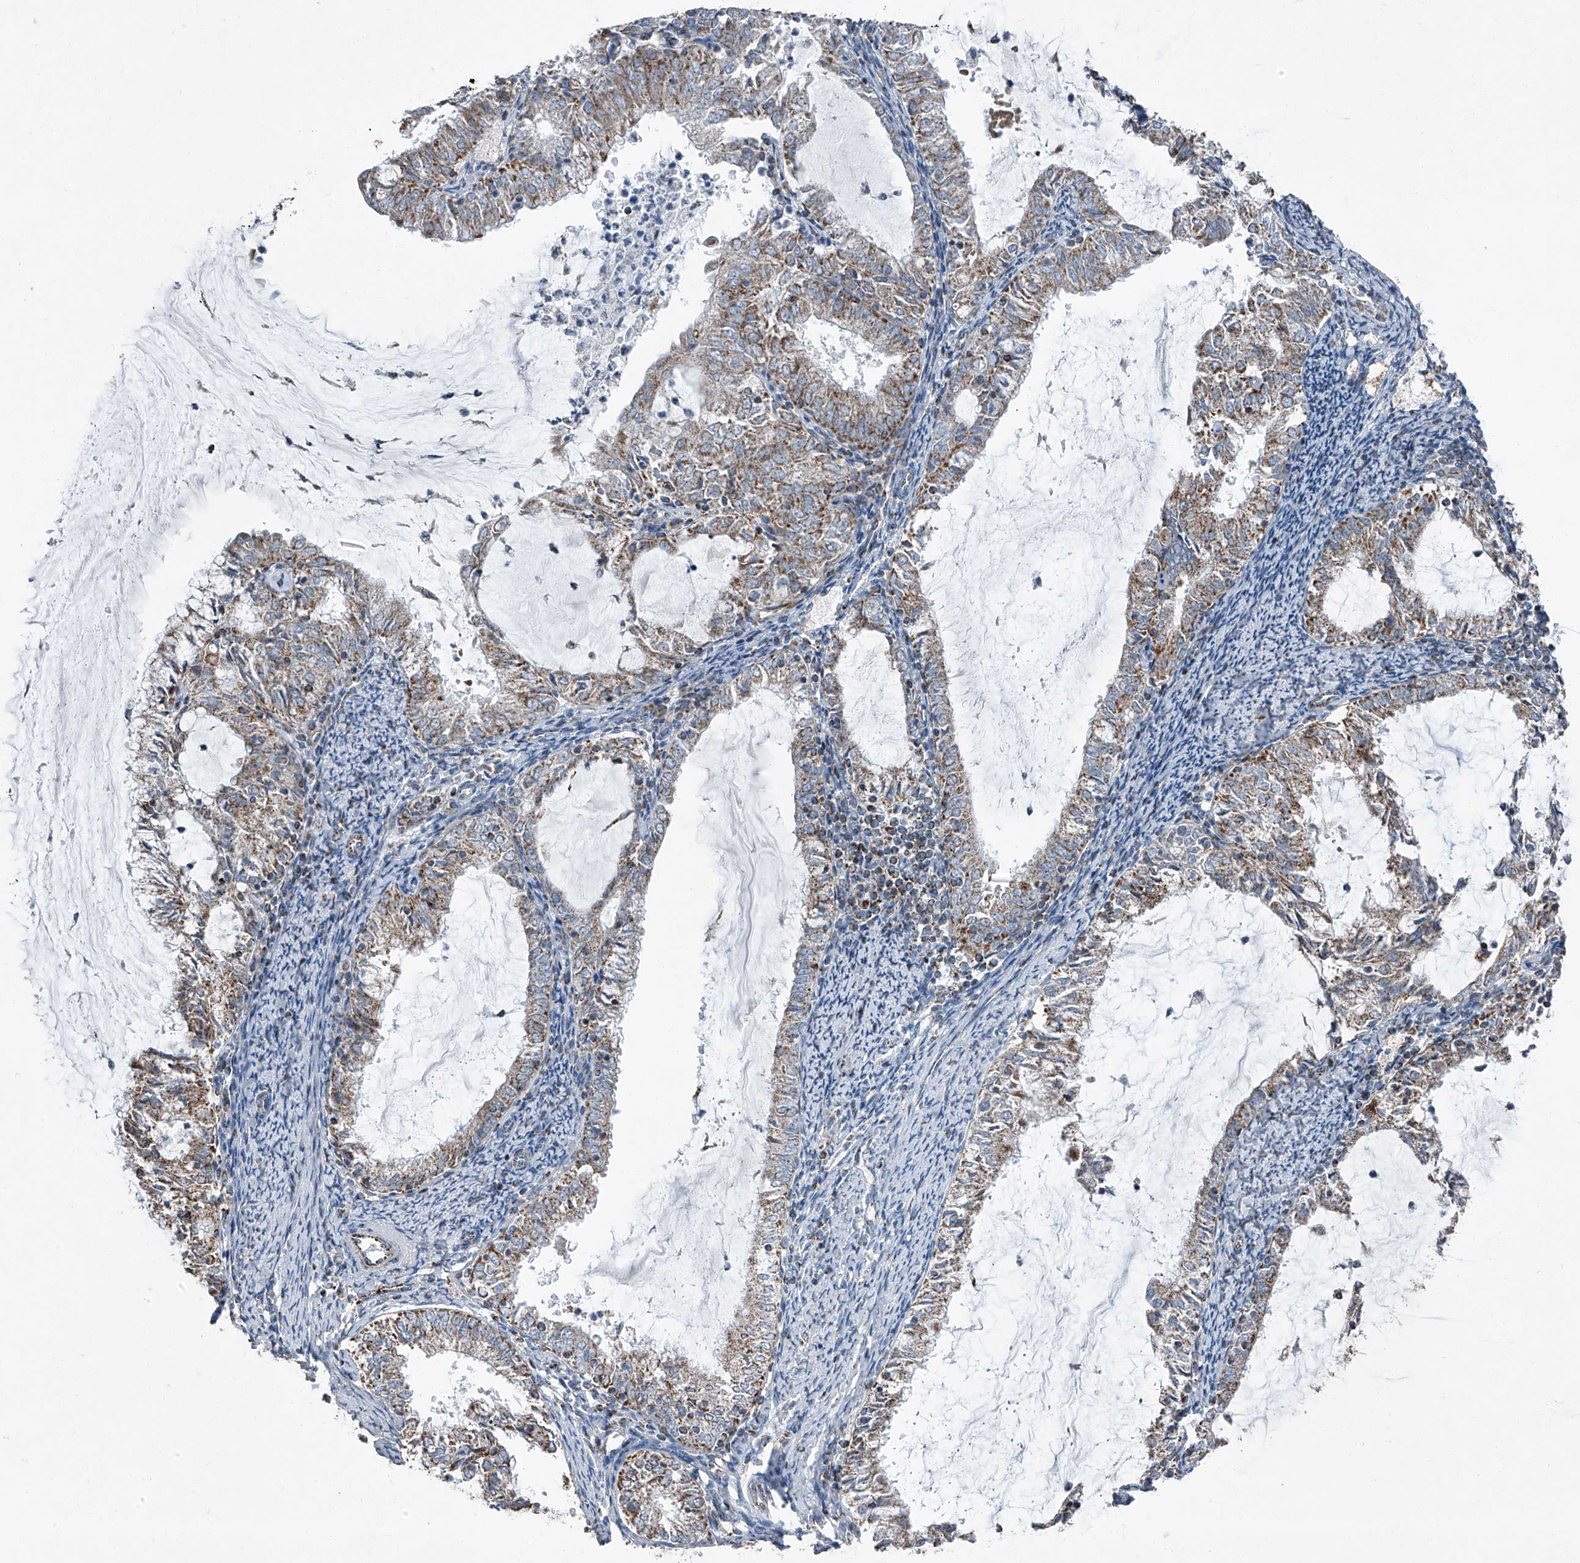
{"staining": {"intensity": "moderate", "quantity": "25%-75%", "location": "cytoplasmic/membranous"}, "tissue": "endometrial cancer", "cell_type": "Tumor cells", "image_type": "cancer", "snomed": [{"axis": "morphology", "description": "Adenocarcinoma, NOS"}, {"axis": "topography", "description": "Endometrium"}], "caption": "DAB (3,3'-diaminobenzidine) immunohistochemical staining of human endometrial cancer displays moderate cytoplasmic/membranous protein staining in approximately 25%-75% of tumor cells.", "gene": "CHRNA7", "patient": {"sex": "female", "age": 57}}